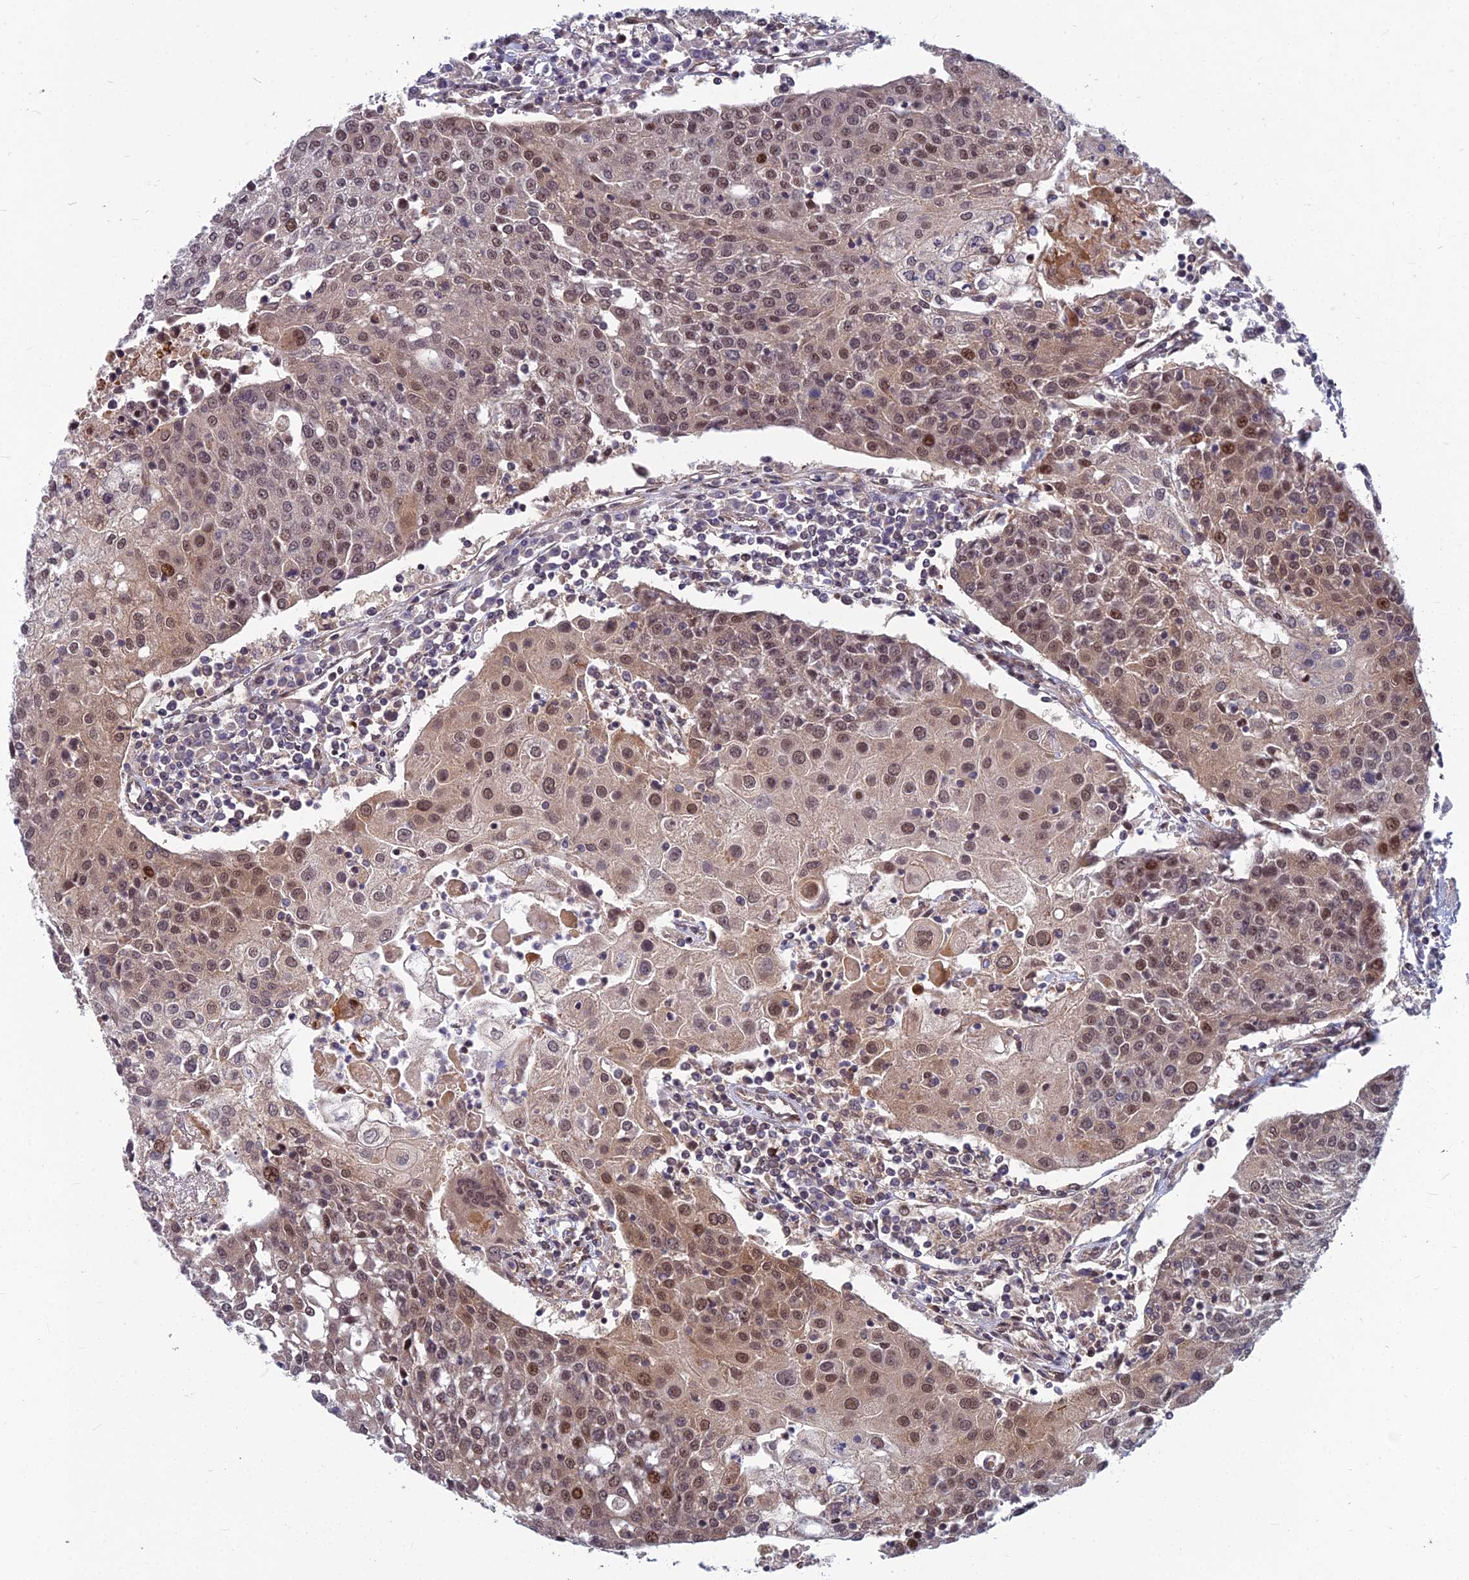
{"staining": {"intensity": "moderate", "quantity": ">75%", "location": "cytoplasmic/membranous,nuclear"}, "tissue": "urothelial cancer", "cell_type": "Tumor cells", "image_type": "cancer", "snomed": [{"axis": "morphology", "description": "Urothelial carcinoma, High grade"}, {"axis": "topography", "description": "Urinary bladder"}], "caption": "This photomicrograph exhibits urothelial cancer stained with immunohistochemistry (IHC) to label a protein in brown. The cytoplasmic/membranous and nuclear of tumor cells show moderate positivity for the protein. Nuclei are counter-stained blue.", "gene": "COMMD2", "patient": {"sex": "female", "age": 85}}